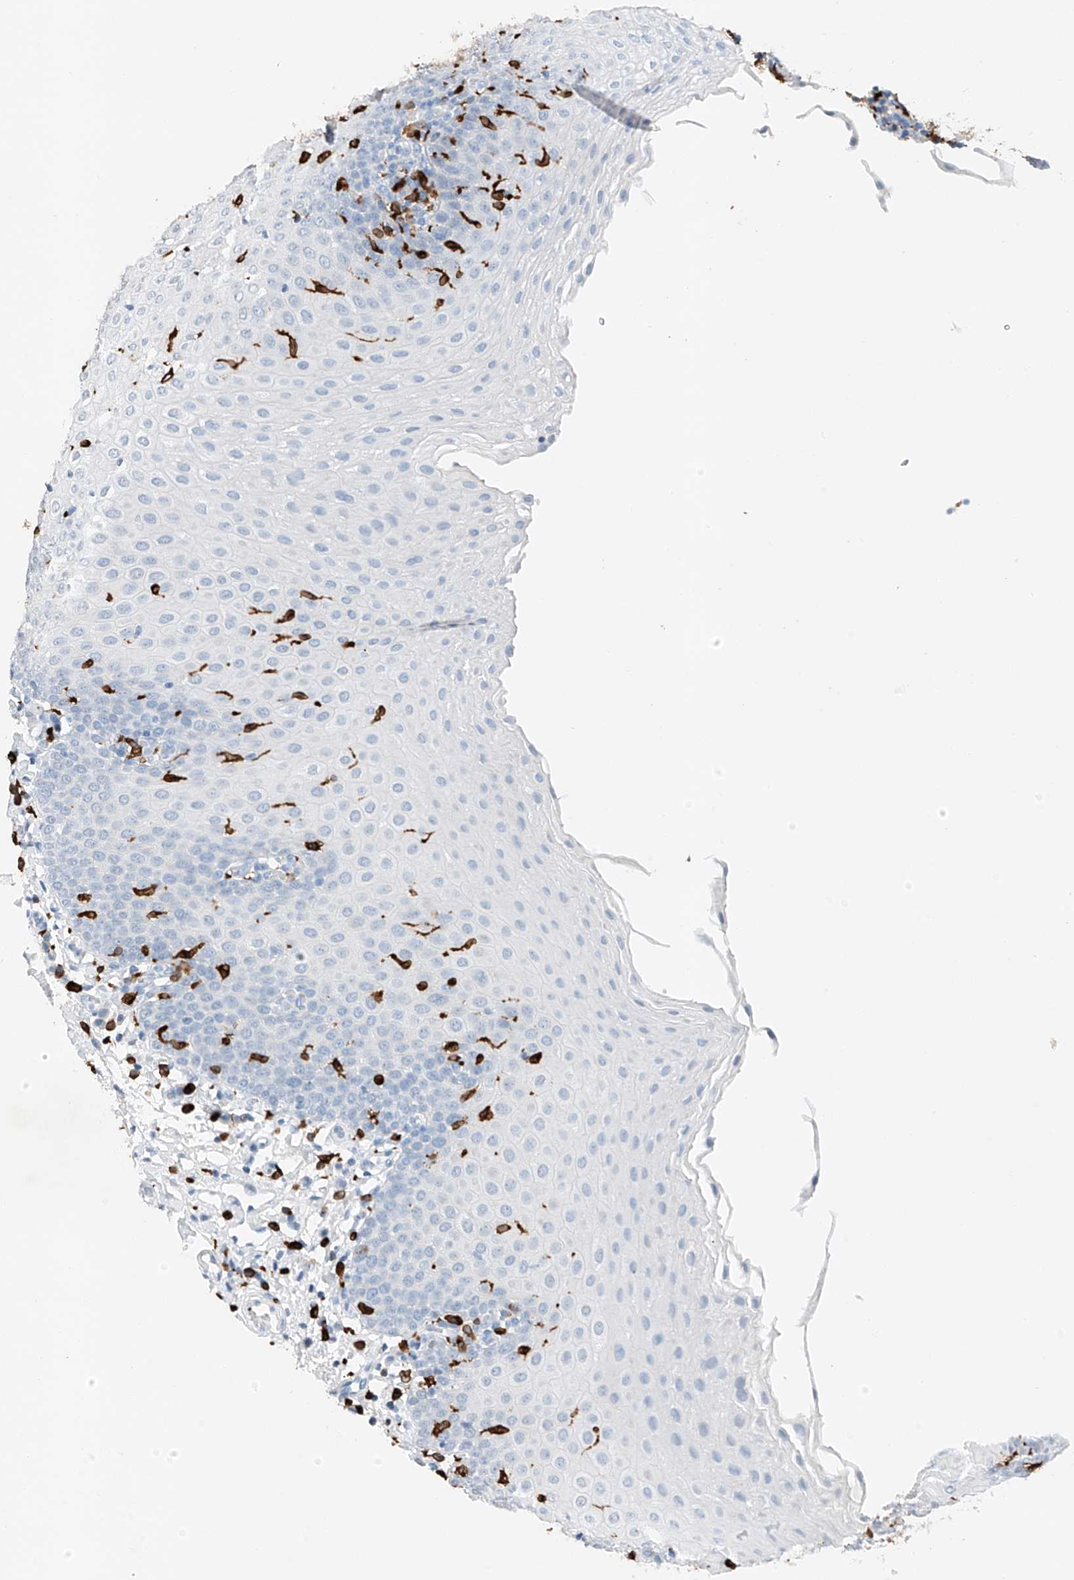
{"staining": {"intensity": "strong", "quantity": "<25%", "location": "cytoplasmic/membranous"}, "tissue": "tonsil", "cell_type": "Germinal center cells", "image_type": "normal", "snomed": [{"axis": "morphology", "description": "Normal tissue, NOS"}, {"axis": "topography", "description": "Tonsil"}], "caption": "Strong cytoplasmic/membranous expression for a protein is present in approximately <25% of germinal center cells of normal tonsil using immunohistochemistry (IHC).", "gene": "TBXAS1", "patient": {"sex": "female", "age": 19}}